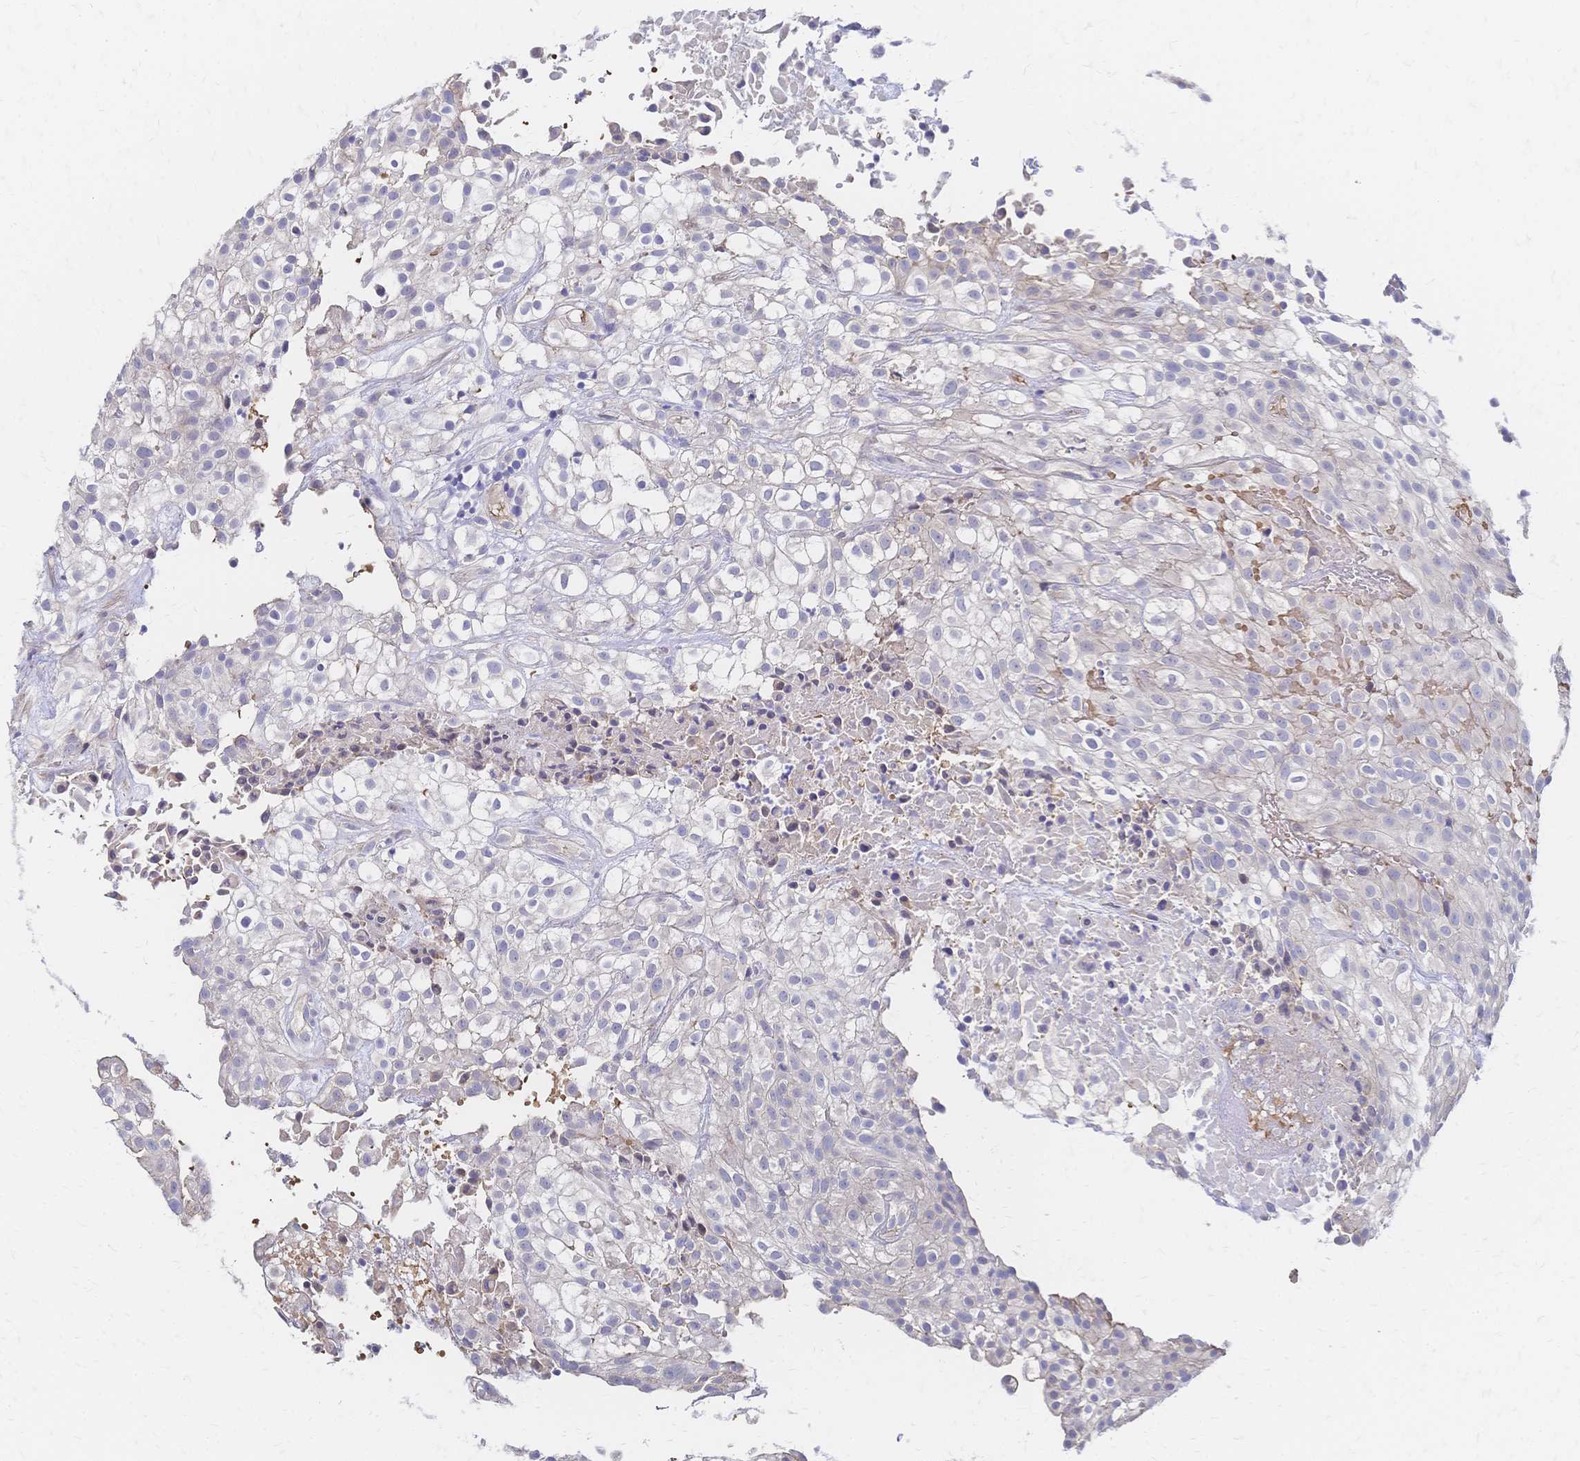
{"staining": {"intensity": "weak", "quantity": "<25%", "location": "cytoplasmic/membranous"}, "tissue": "urothelial cancer", "cell_type": "Tumor cells", "image_type": "cancer", "snomed": [{"axis": "morphology", "description": "Urothelial carcinoma, High grade"}, {"axis": "topography", "description": "Urinary bladder"}], "caption": "Immunohistochemical staining of urothelial carcinoma (high-grade) demonstrates no significant expression in tumor cells.", "gene": "SLC5A1", "patient": {"sex": "male", "age": 56}}